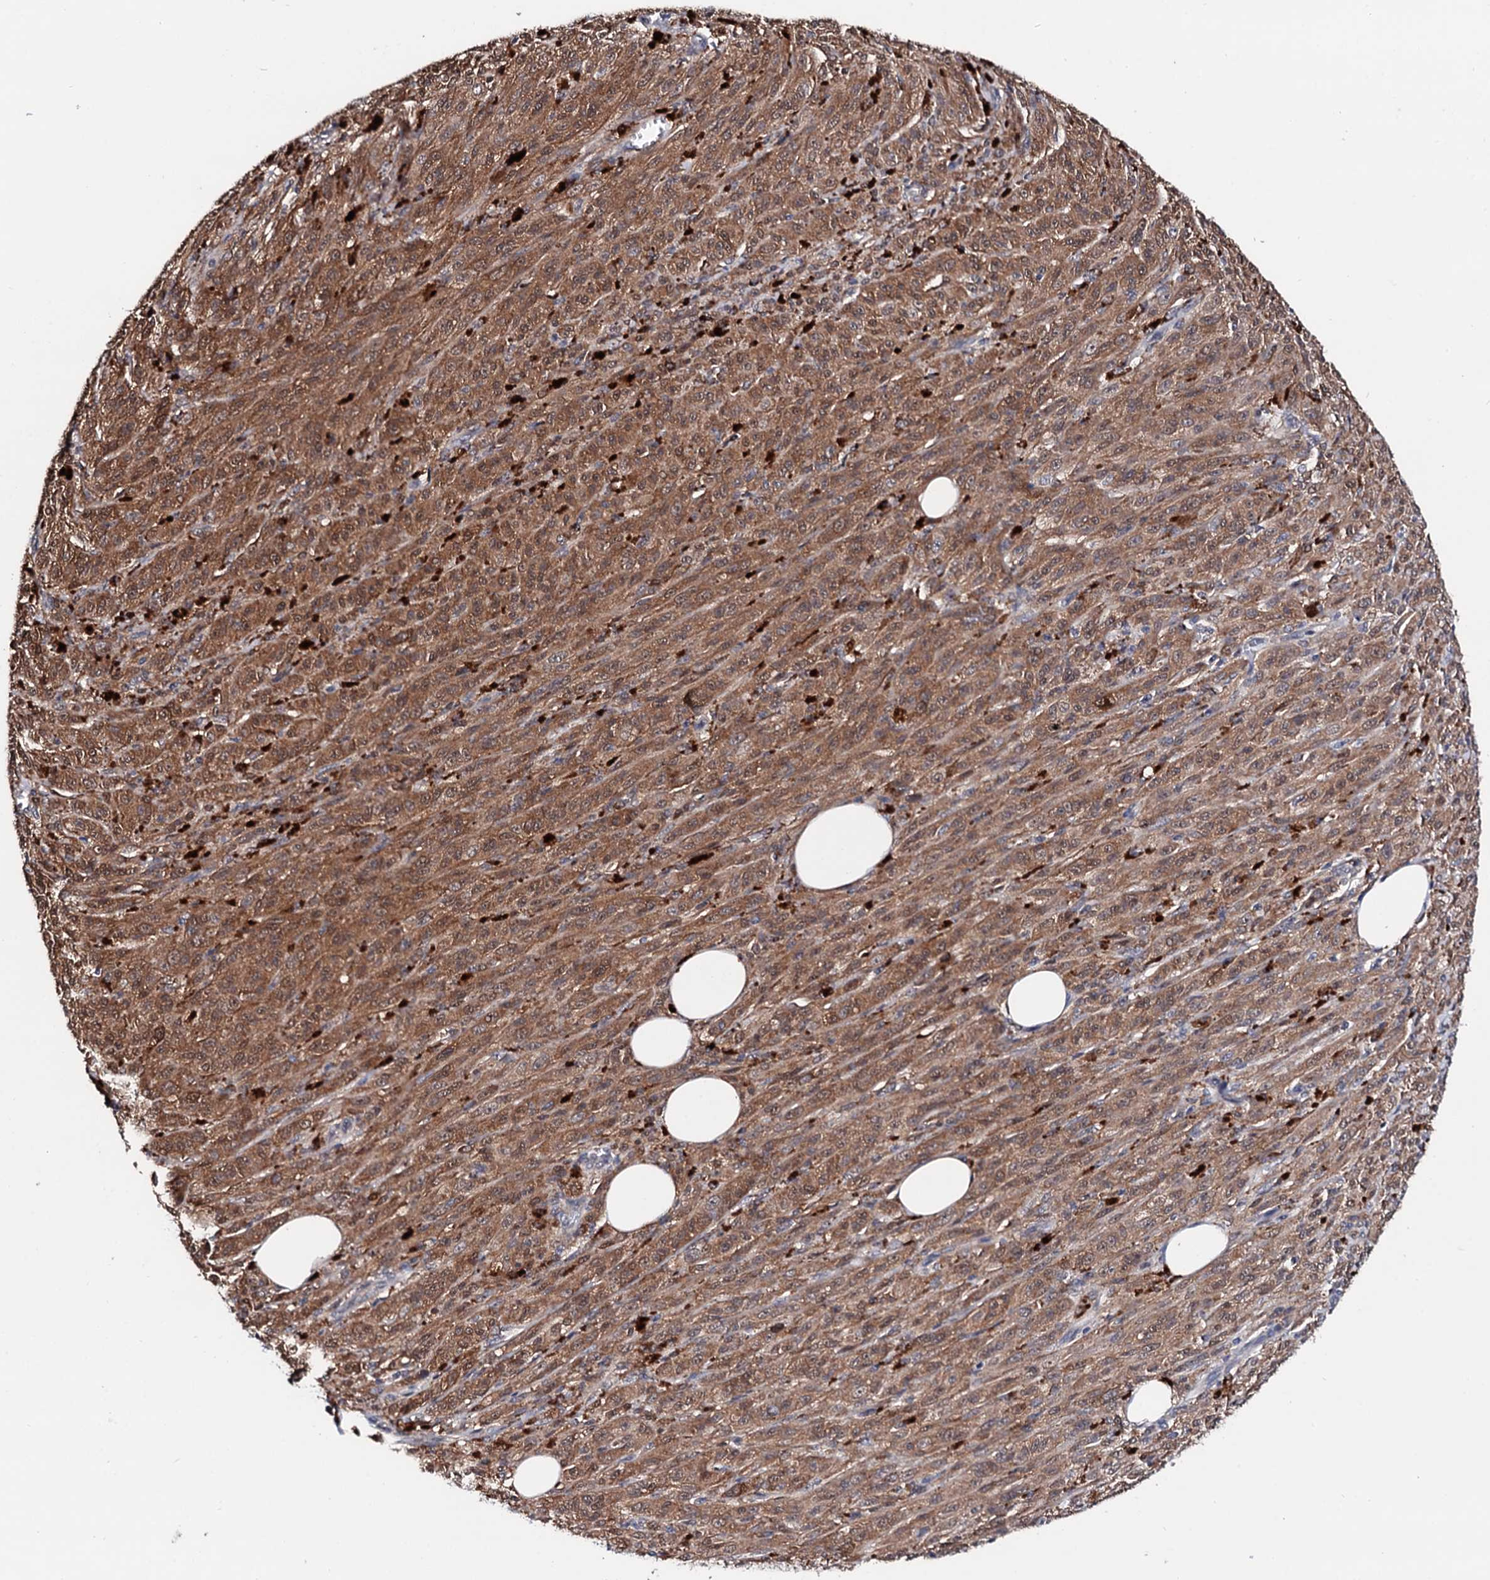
{"staining": {"intensity": "moderate", "quantity": ">75%", "location": "cytoplasmic/membranous"}, "tissue": "melanoma", "cell_type": "Tumor cells", "image_type": "cancer", "snomed": [{"axis": "morphology", "description": "Malignant melanoma, NOS"}, {"axis": "topography", "description": "Skin"}], "caption": "High-magnification brightfield microscopy of malignant melanoma stained with DAB (3,3'-diaminobenzidine) (brown) and counterstained with hematoxylin (blue). tumor cells exhibit moderate cytoplasmic/membranous staining is present in approximately>75% of cells.", "gene": "EDC3", "patient": {"sex": "female", "age": 52}}